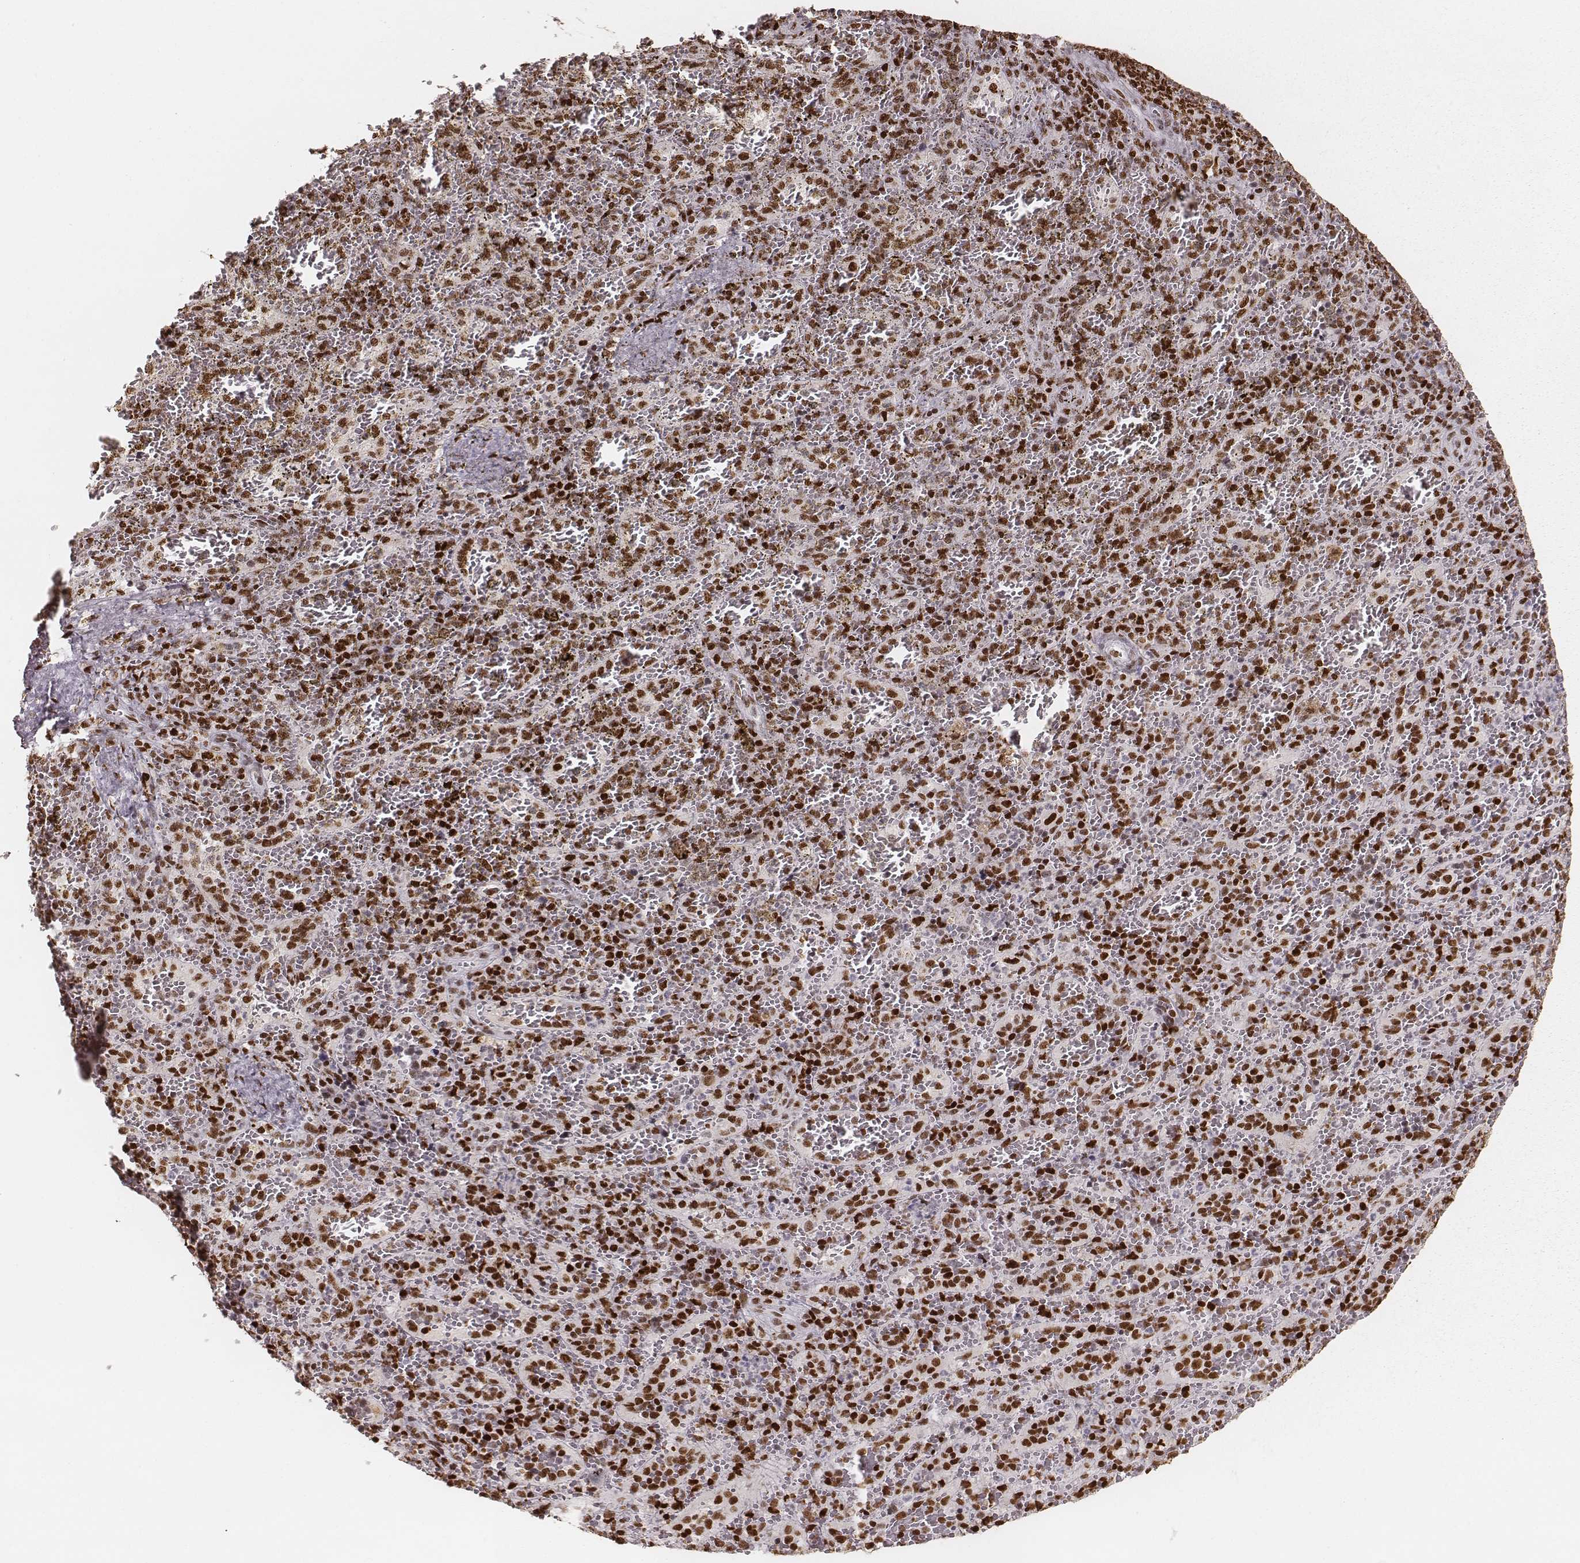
{"staining": {"intensity": "strong", "quantity": ">75%", "location": "nuclear"}, "tissue": "spleen", "cell_type": "Cells in red pulp", "image_type": "normal", "snomed": [{"axis": "morphology", "description": "Normal tissue, NOS"}, {"axis": "topography", "description": "Spleen"}], "caption": "Human spleen stained for a protein (brown) demonstrates strong nuclear positive positivity in about >75% of cells in red pulp.", "gene": "PARP1", "patient": {"sex": "female", "age": 50}}